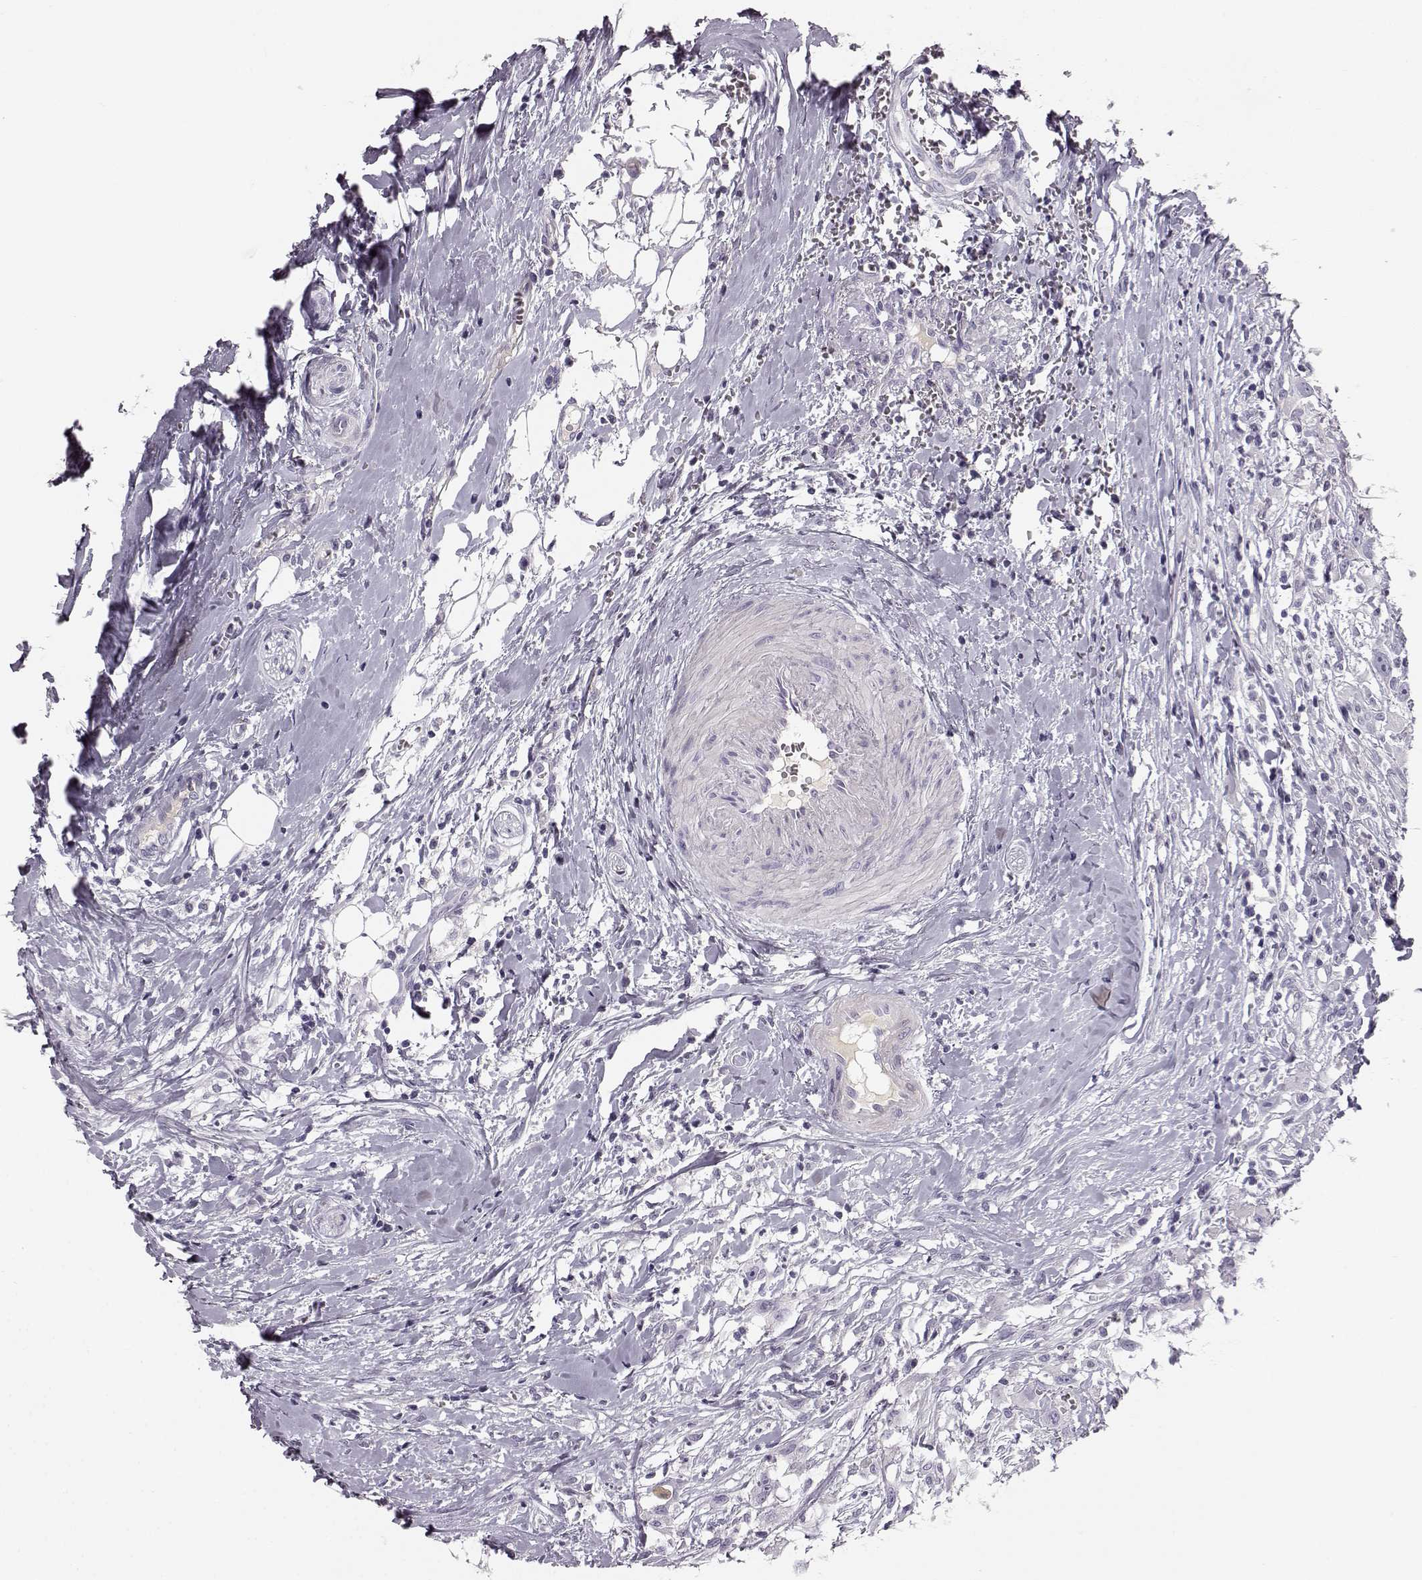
{"staining": {"intensity": "negative", "quantity": "none", "location": "none"}, "tissue": "head and neck cancer", "cell_type": "Tumor cells", "image_type": "cancer", "snomed": [{"axis": "morphology", "description": "Squamous cell carcinoma, NOS"}, {"axis": "morphology", "description": "Squamous cell carcinoma, metastatic, NOS"}, {"axis": "topography", "description": "Oral tissue"}, {"axis": "topography", "description": "Head-Neck"}], "caption": "Immunohistochemistry (IHC) micrograph of neoplastic tissue: head and neck cancer (squamous cell carcinoma) stained with DAB demonstrates no significant protein expression in tumor cells.", "gene": "KIAA0319", "patient": {"sex": "female", "age": 85}}